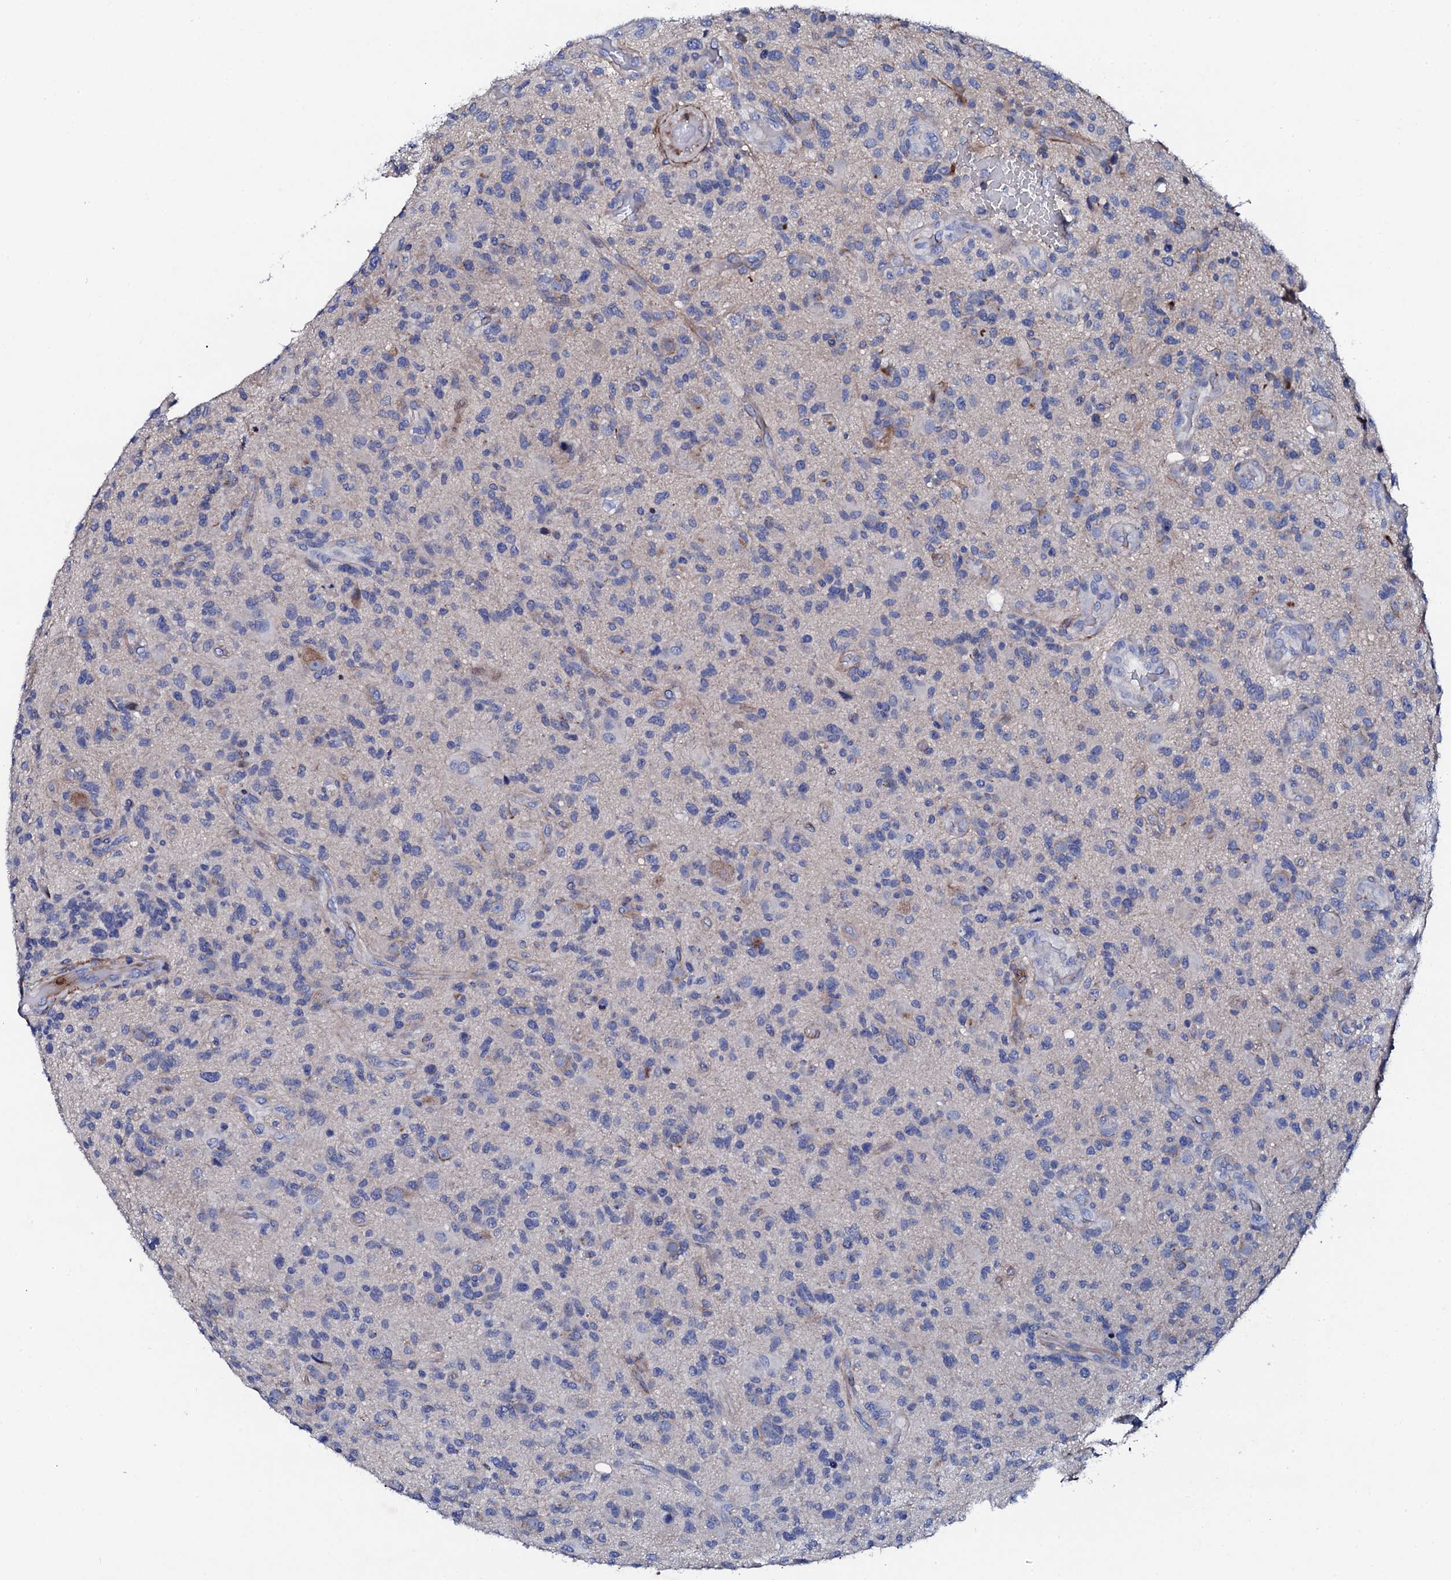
{"staining": {"intensity": "negative", "quantity": "none", "location": "none"}, "tissue": "glioma", "cell_type": "Tumor cells", "image_type": "cancer", "snomed": [{"axis": "morphology", "description": "Glioma, malignant, High grade"}, {"axis": "topography", "description": "Brain"}], "caption": "IHC micrograph of glioma stained for a protein (brown), which exhibits no expression in tumor cells.", "gene": "TRDN", "patient": {"sex": "male", "age": 47}}